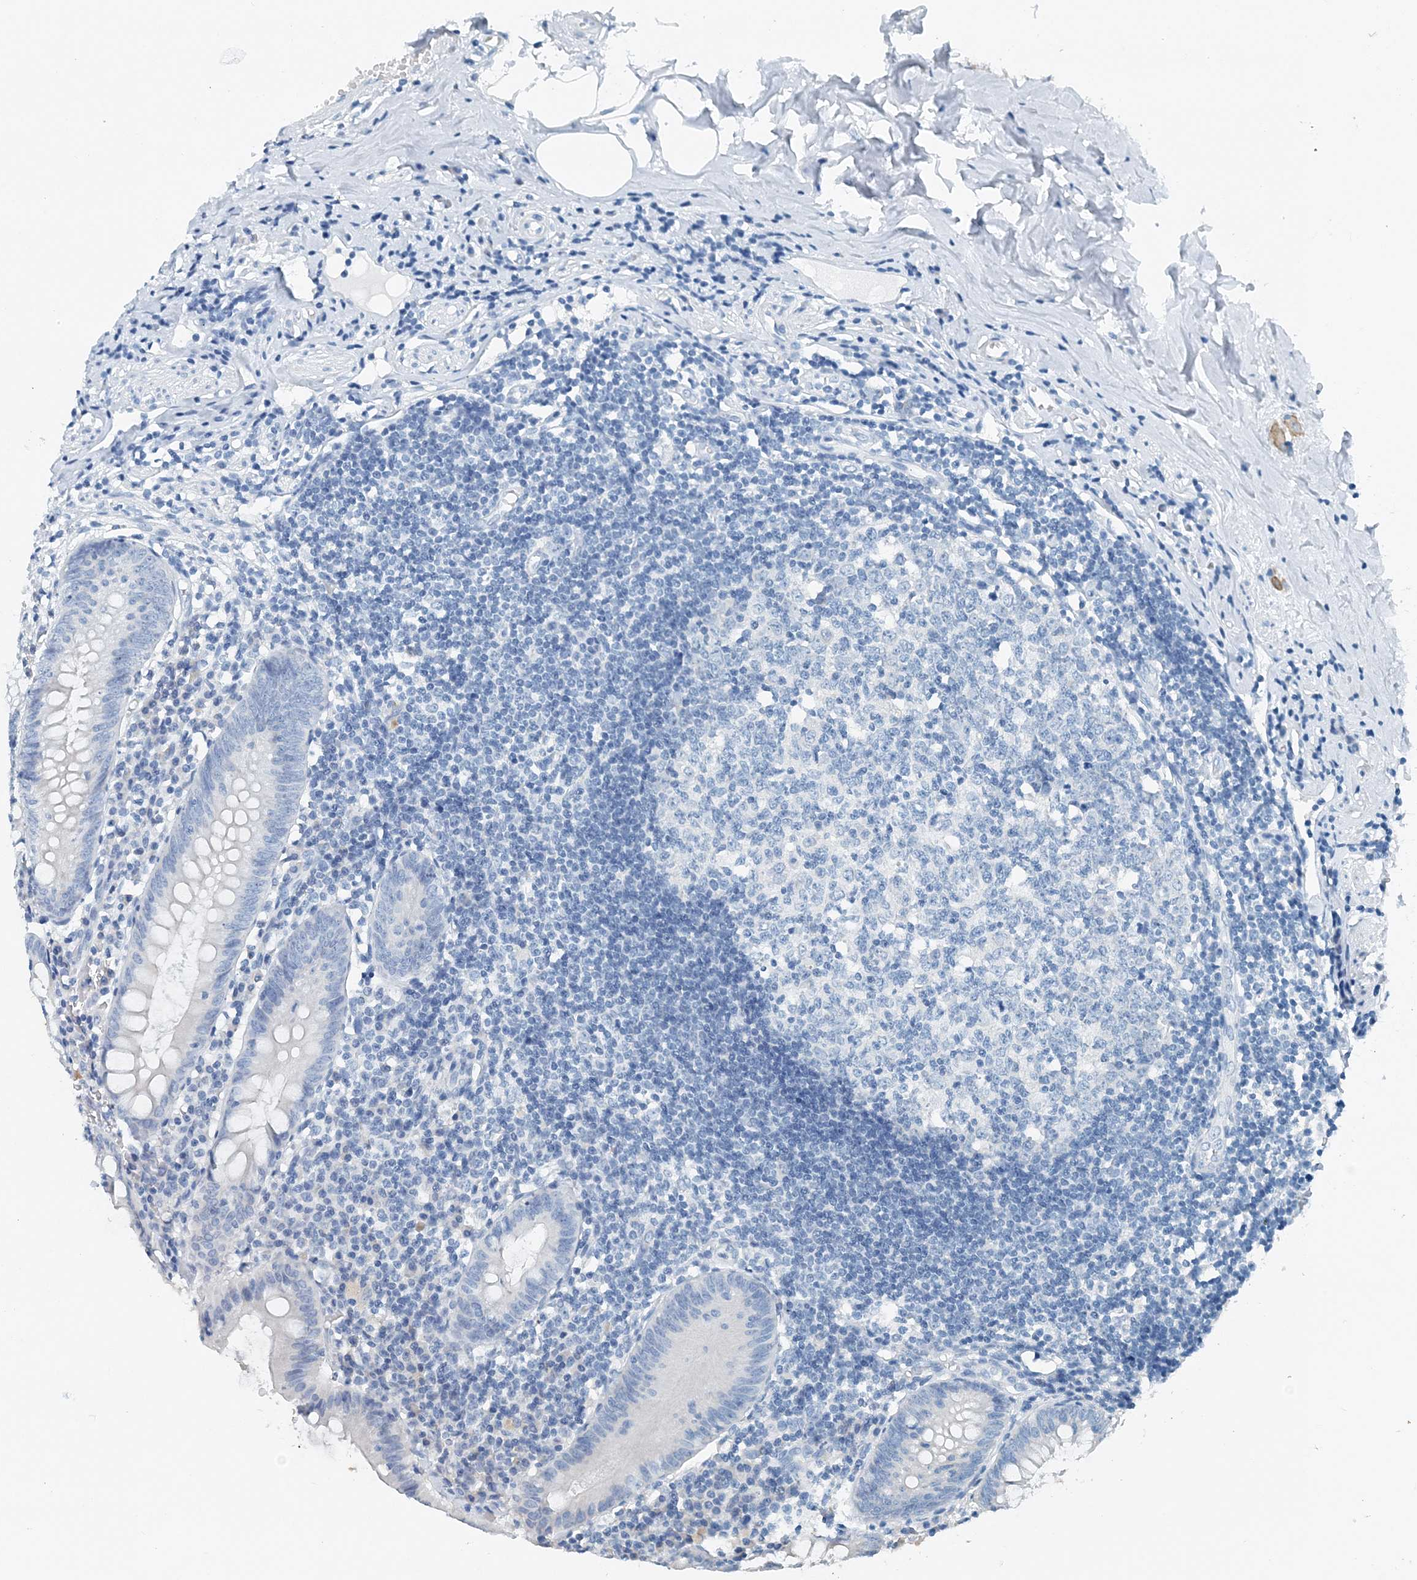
{"staining": {"intensity": "negative", "quantity": "none", "location": "none"}, "tissue": "appendix", "cell_type": "Glandular cells", "image_type": "normal", "snomed": [{"axis": "morphology", "description": "Normal tissue, NOS"}, {"axis": "topography", "description": "Appendix"}], "caption": "Immunohistochemistry micrograph of normal appendix: human appendix stained with DAB exhibits no significant protein positivity in glandular cells. (IHC, brightfield microscopy, high magnification).", "gene": "EEF1A2", "patient": {"sex": "female", "age": 54}}